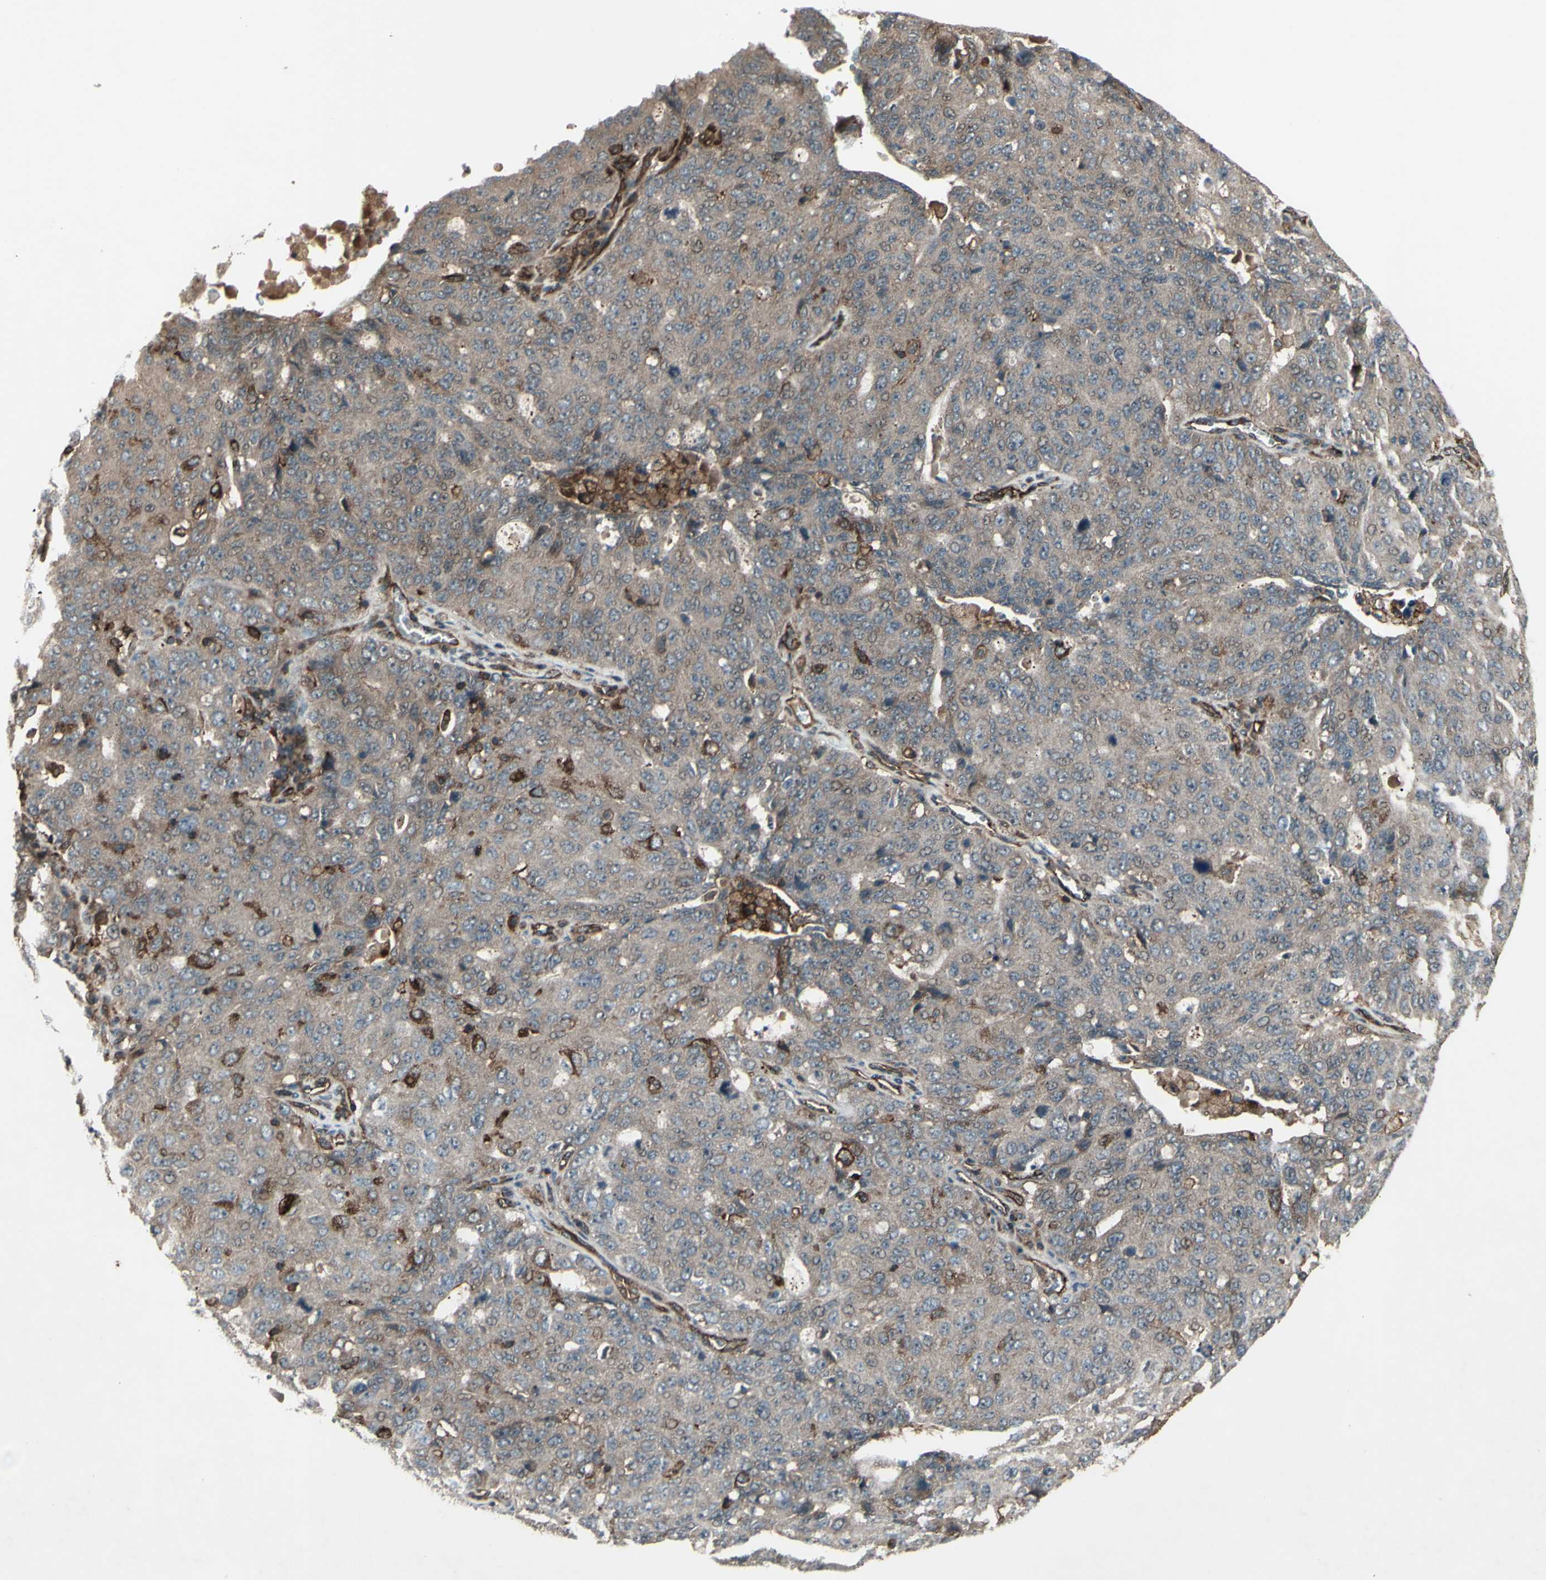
{"staining": {"intensity": "weak", "quantity": ">75%", "location": "cytoplasmic/membranous"}, "tissue": "ovarian cancer", "cell_type": "Tumor cells", "image_type": "cancer", "snomed": [{"axis": "morphology", "description": "Carcinoma, endometroid"}, {"axis": "topography", "description": "Ovary"}], "caption": "This histopathology image demonstrates ovarian endometroid carcinoma stained with immunohistochemistry to label a protein in brown. The cytoplasmic/membranous of tumor cells show weak positivity for the protein. Nuclei are counter-stained blue.", "gene": "FXYD5", "patient": {"sex": "female", "age": 62}}